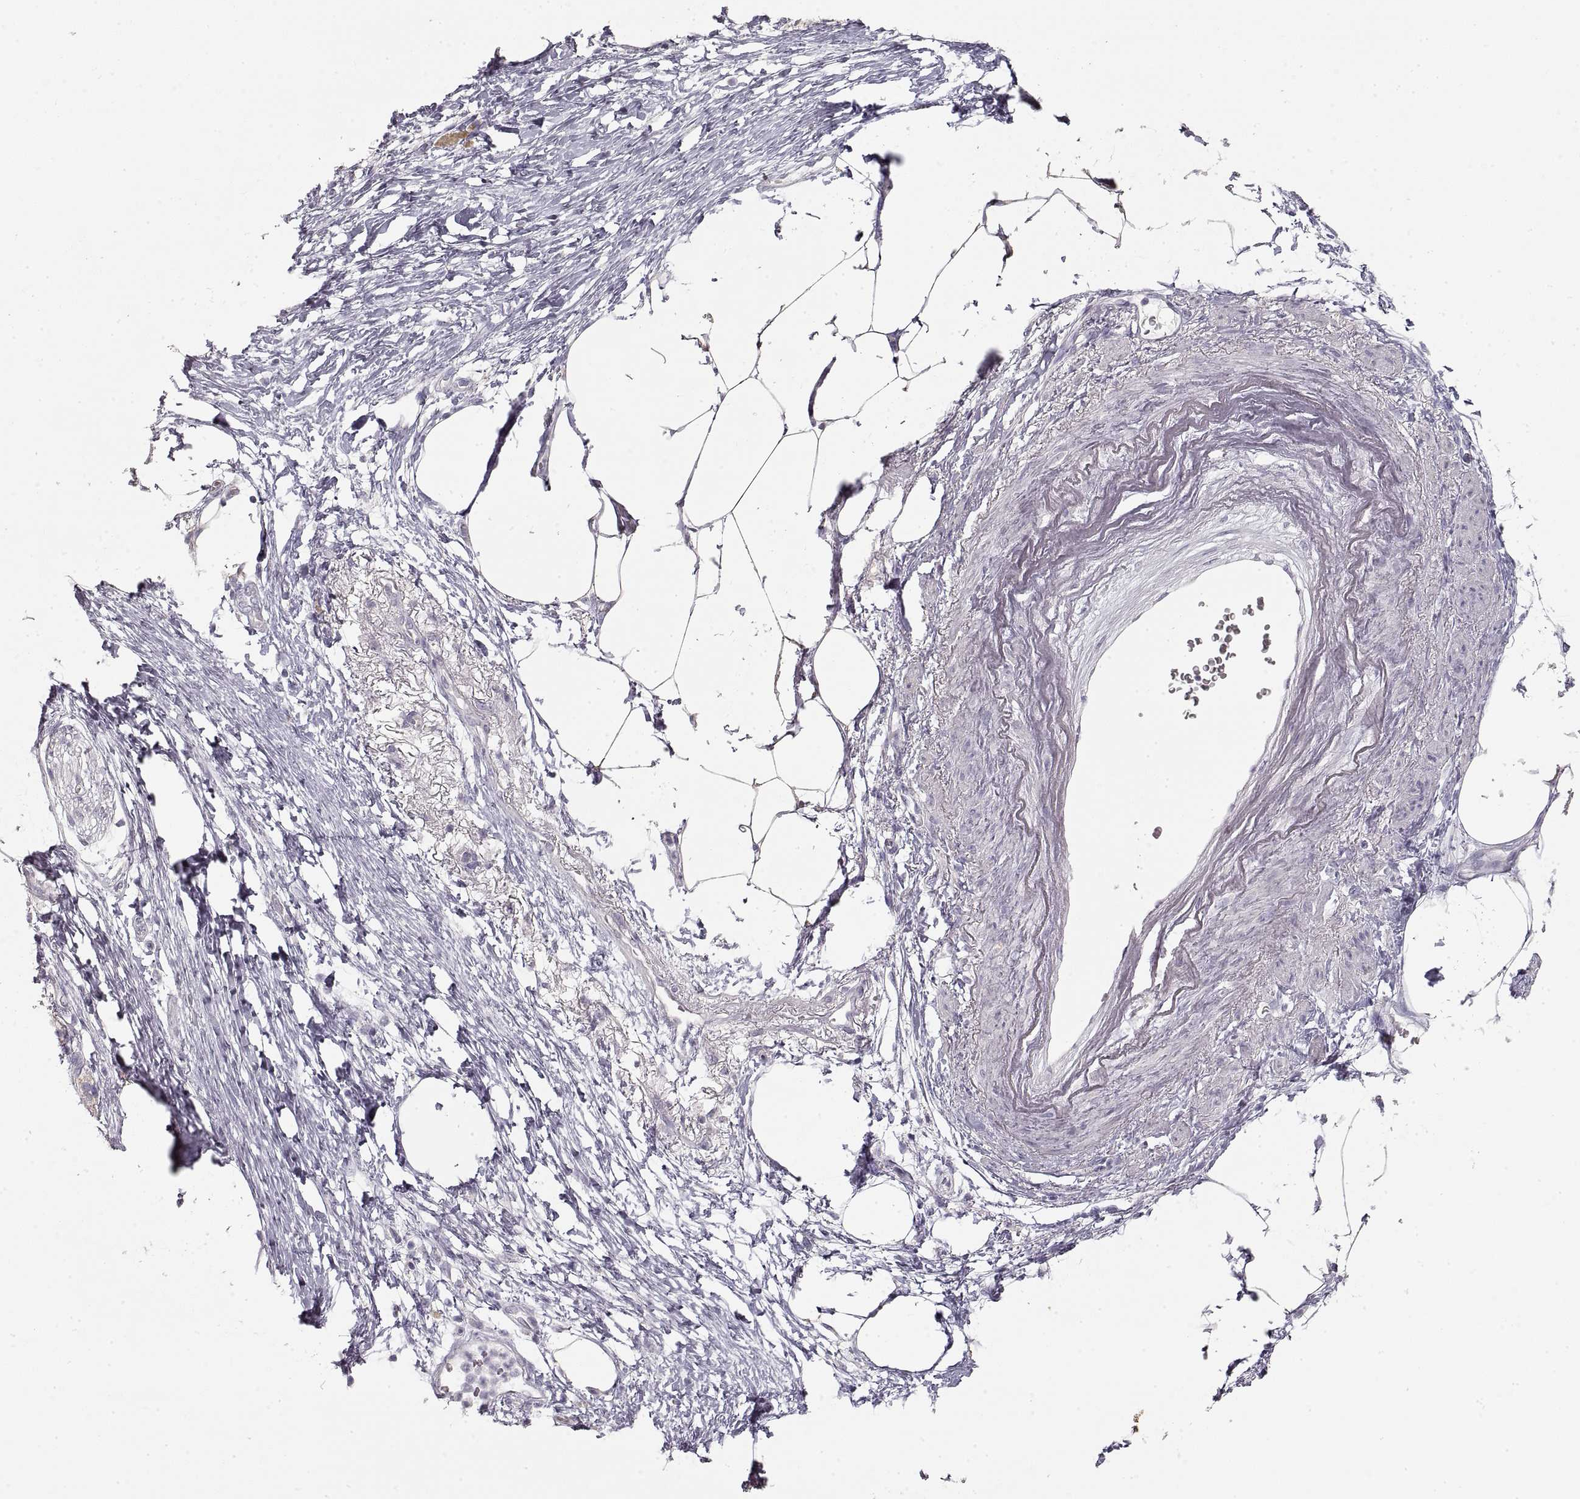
{"staining": {"intensity": "negative", "quantity": "none", "location": "none"}, "tissue": "pancreatic cancer", "cell_type": "Tumor cells", "image_type": "cancer", "snomed": [{"axis": "morphology", "description": "Adenocarcinoma, NOS"}, {"axis": "topography", "description": "Pancreas"}], "caption": "Immunohistochemistry (IHC) histopathology image of neoplastic tissue: human pancreatic cancer stained with DAB exhibits no significant protein expression in tumor cells.", "gene": "ZP3", "patient": {"sex": "female", "age": 72}}